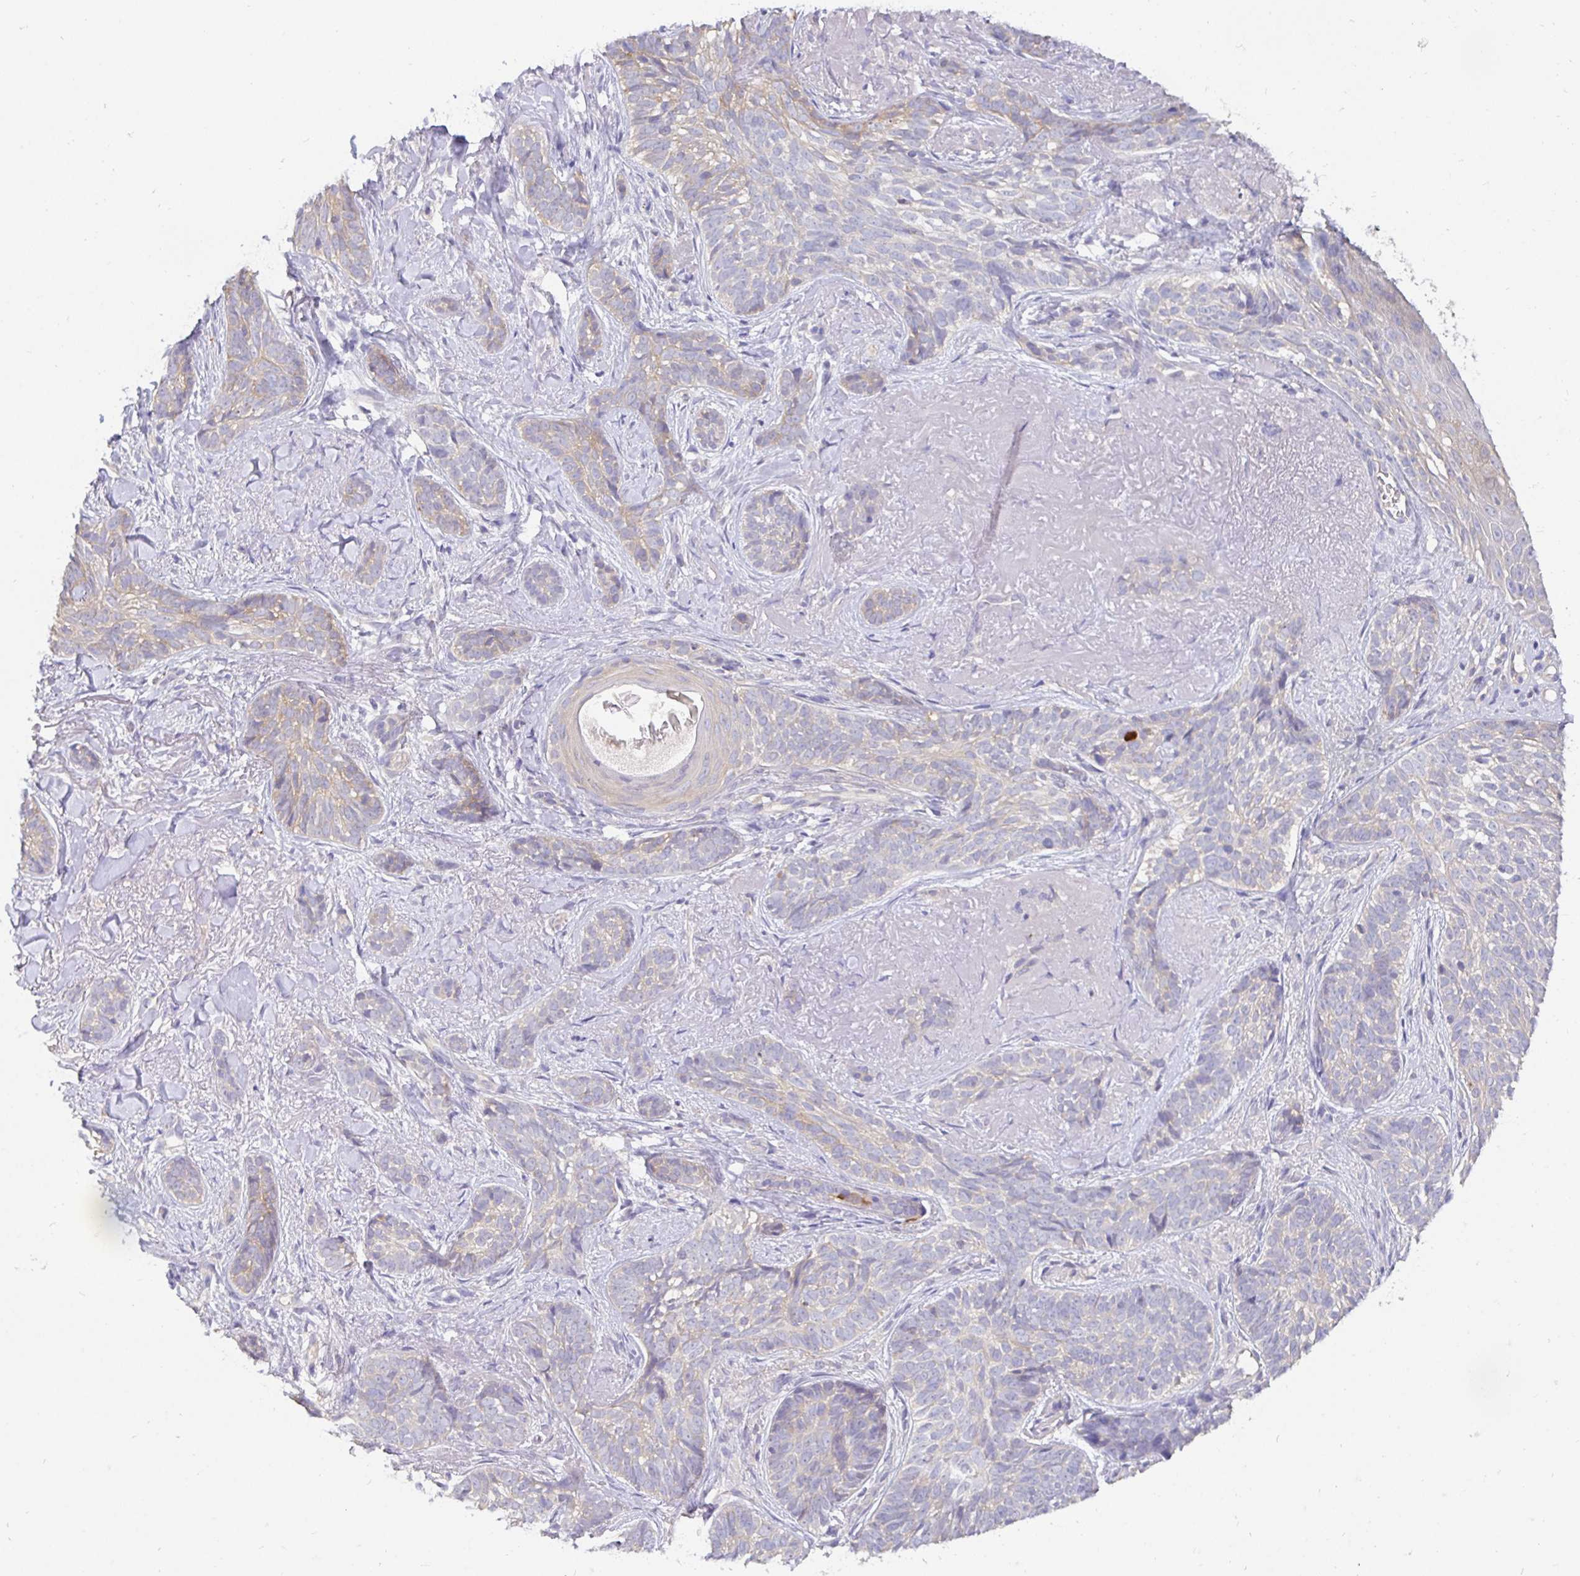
{"staining": {"intensity": "negative", "quantity": "none", "location": "none"}, "tissue": "skin cancer", "cell_type": "Tumor cells", "image_type": "cancer", "snomed": [{"axis": "morphology", "description": "Basal cell carcinoma"}, {"axis": "morphology", "description": "BCC, high aggressive"}, {"axis": "topography", "description": "Skin"}], "caption": "An image of human skin cancer (basal cell carcinoma) is negative for staining in tumor cells.", "gene": "KIF21A", "patient": {"sex": "female", "age": 79}}